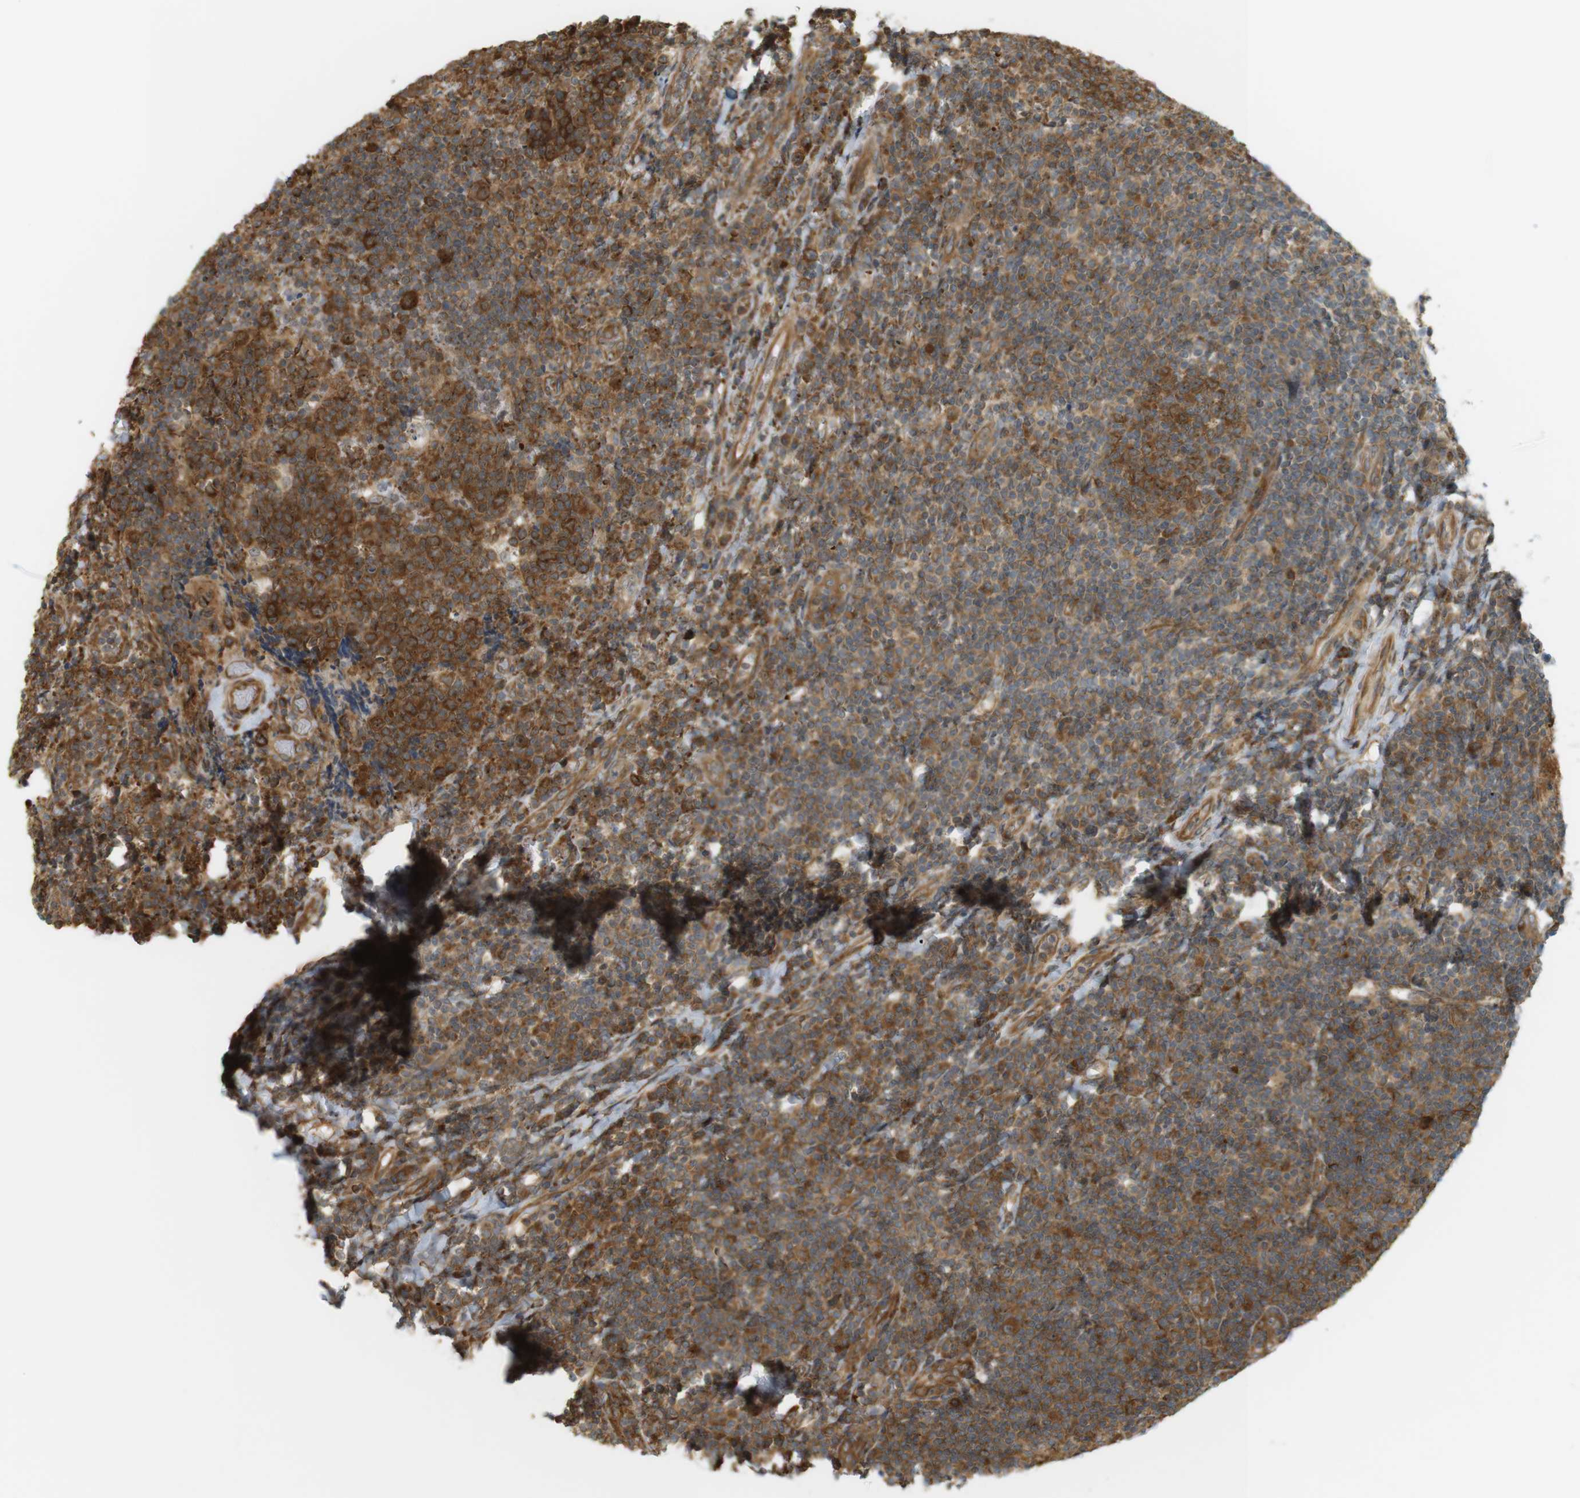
{"staining": {"intensity": "strong", "quantity": ">75%", "location": "cytoplasmic/membranous"}, "tissue": "tonsil", "cell_type": "Germinal center cells", "image_type": "normal", "snomed": [{"axis": "morphology", "description": "Normal tissue, NOS"}, {"axis": "topography", "description": "Tonsil"}], "caption": "Approximately >75% of germinal center cells in normal human tonsil exhibit strong cytoplasmic/membranous protein expression as visualized by brown immunohistochemical staining.", "gene": "PA2G4", "patient": {"sex": "male", "age": 17}}